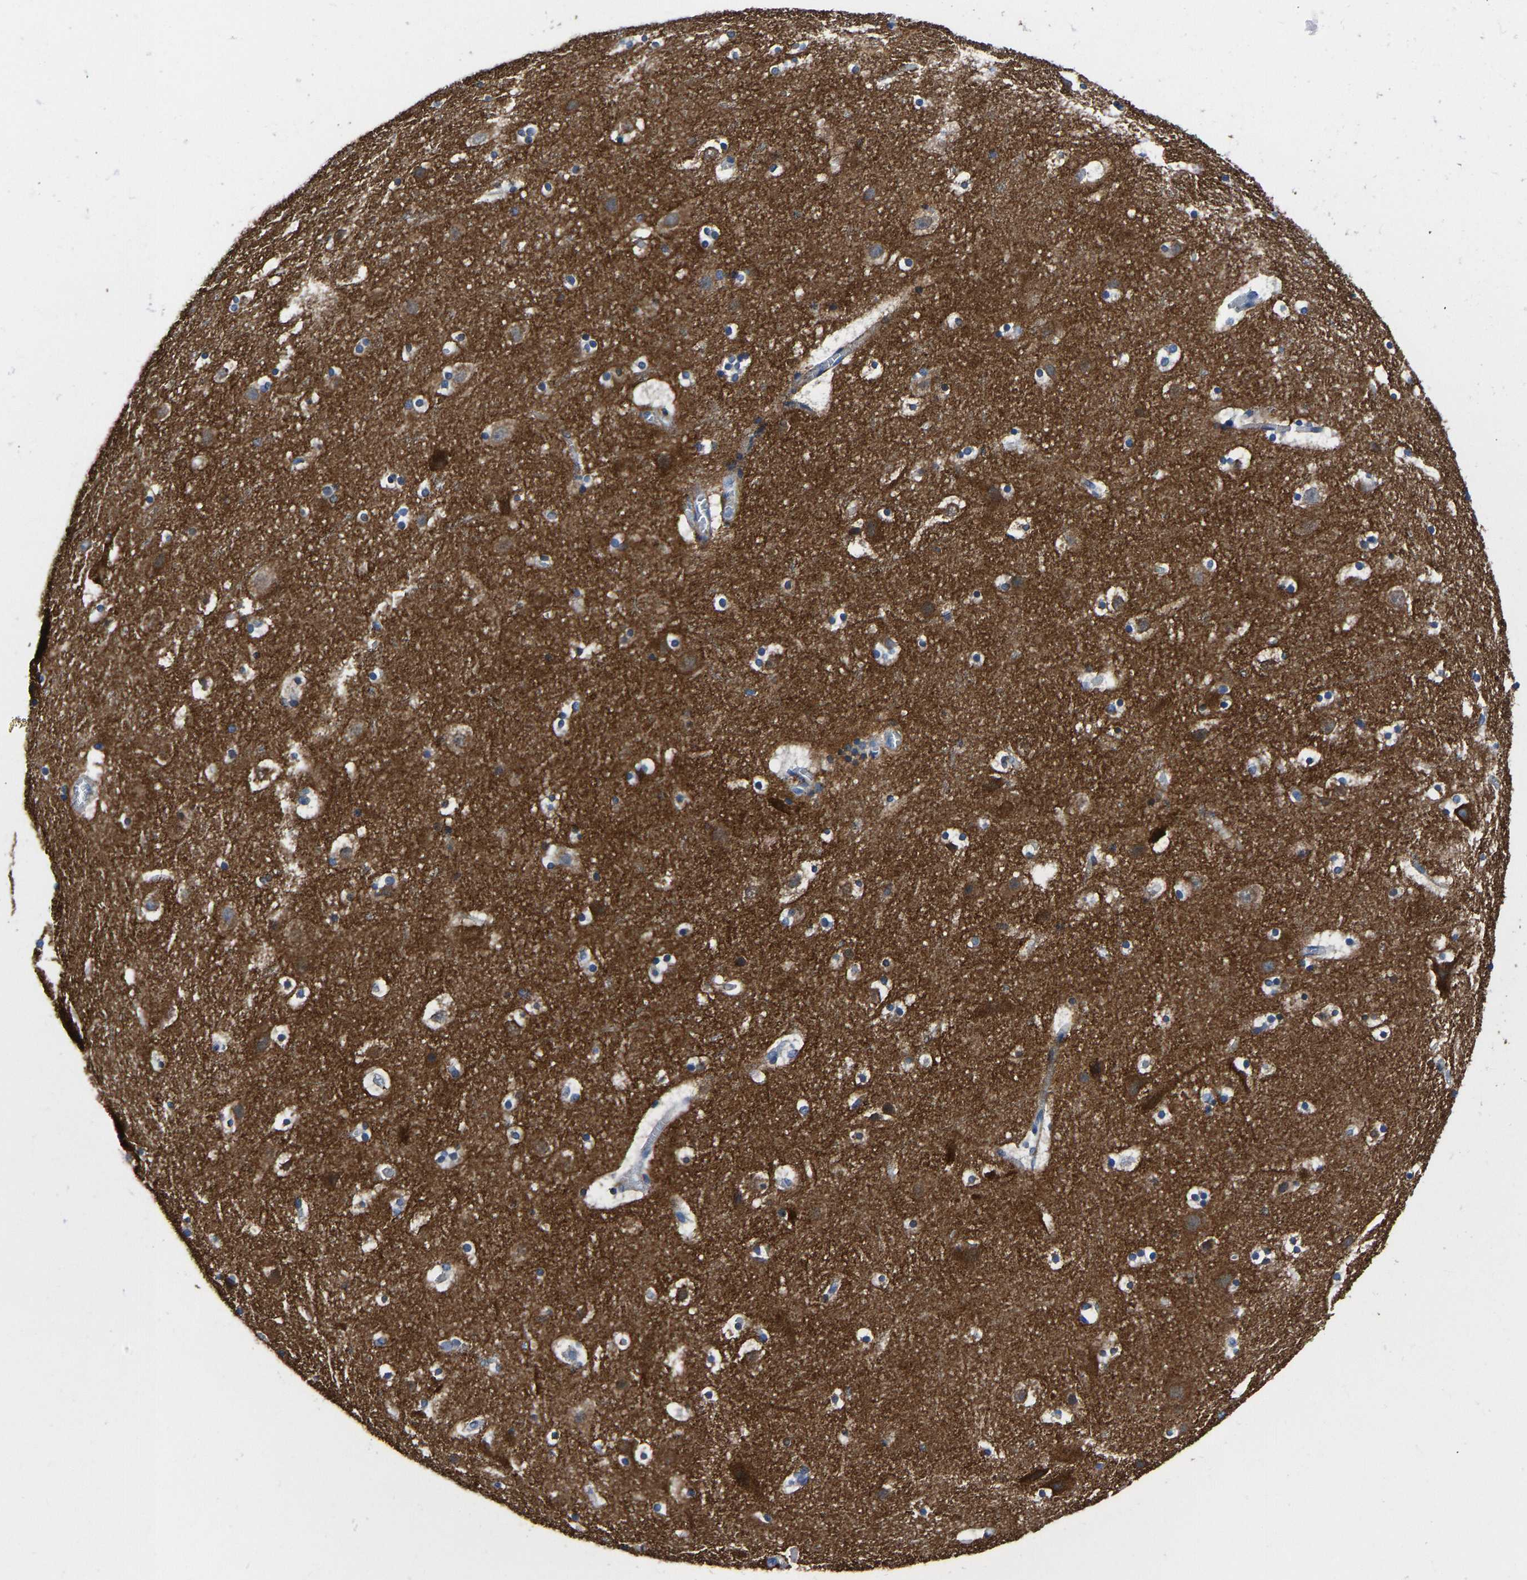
{"staining": {"intensity": "negative", "quantity": "none", "location": "none"}, "tissue": "cerebral cortex", "cell_type": "Endothelial cells", "image_type": "normal", "snomed": [{"axis": "morphology", "description": "Normal tissue, NOS"}, {"axis": "topography", "description": "Cerebral cortex"}], "caption": "This is an immunohistochemistry (IHC) micrograph of unremarkable human cerebral cortex. There is no positivity in endothelial cells.", "gene": "ATP6V1E1", "patient": {"sex": "male", "age": 45}}